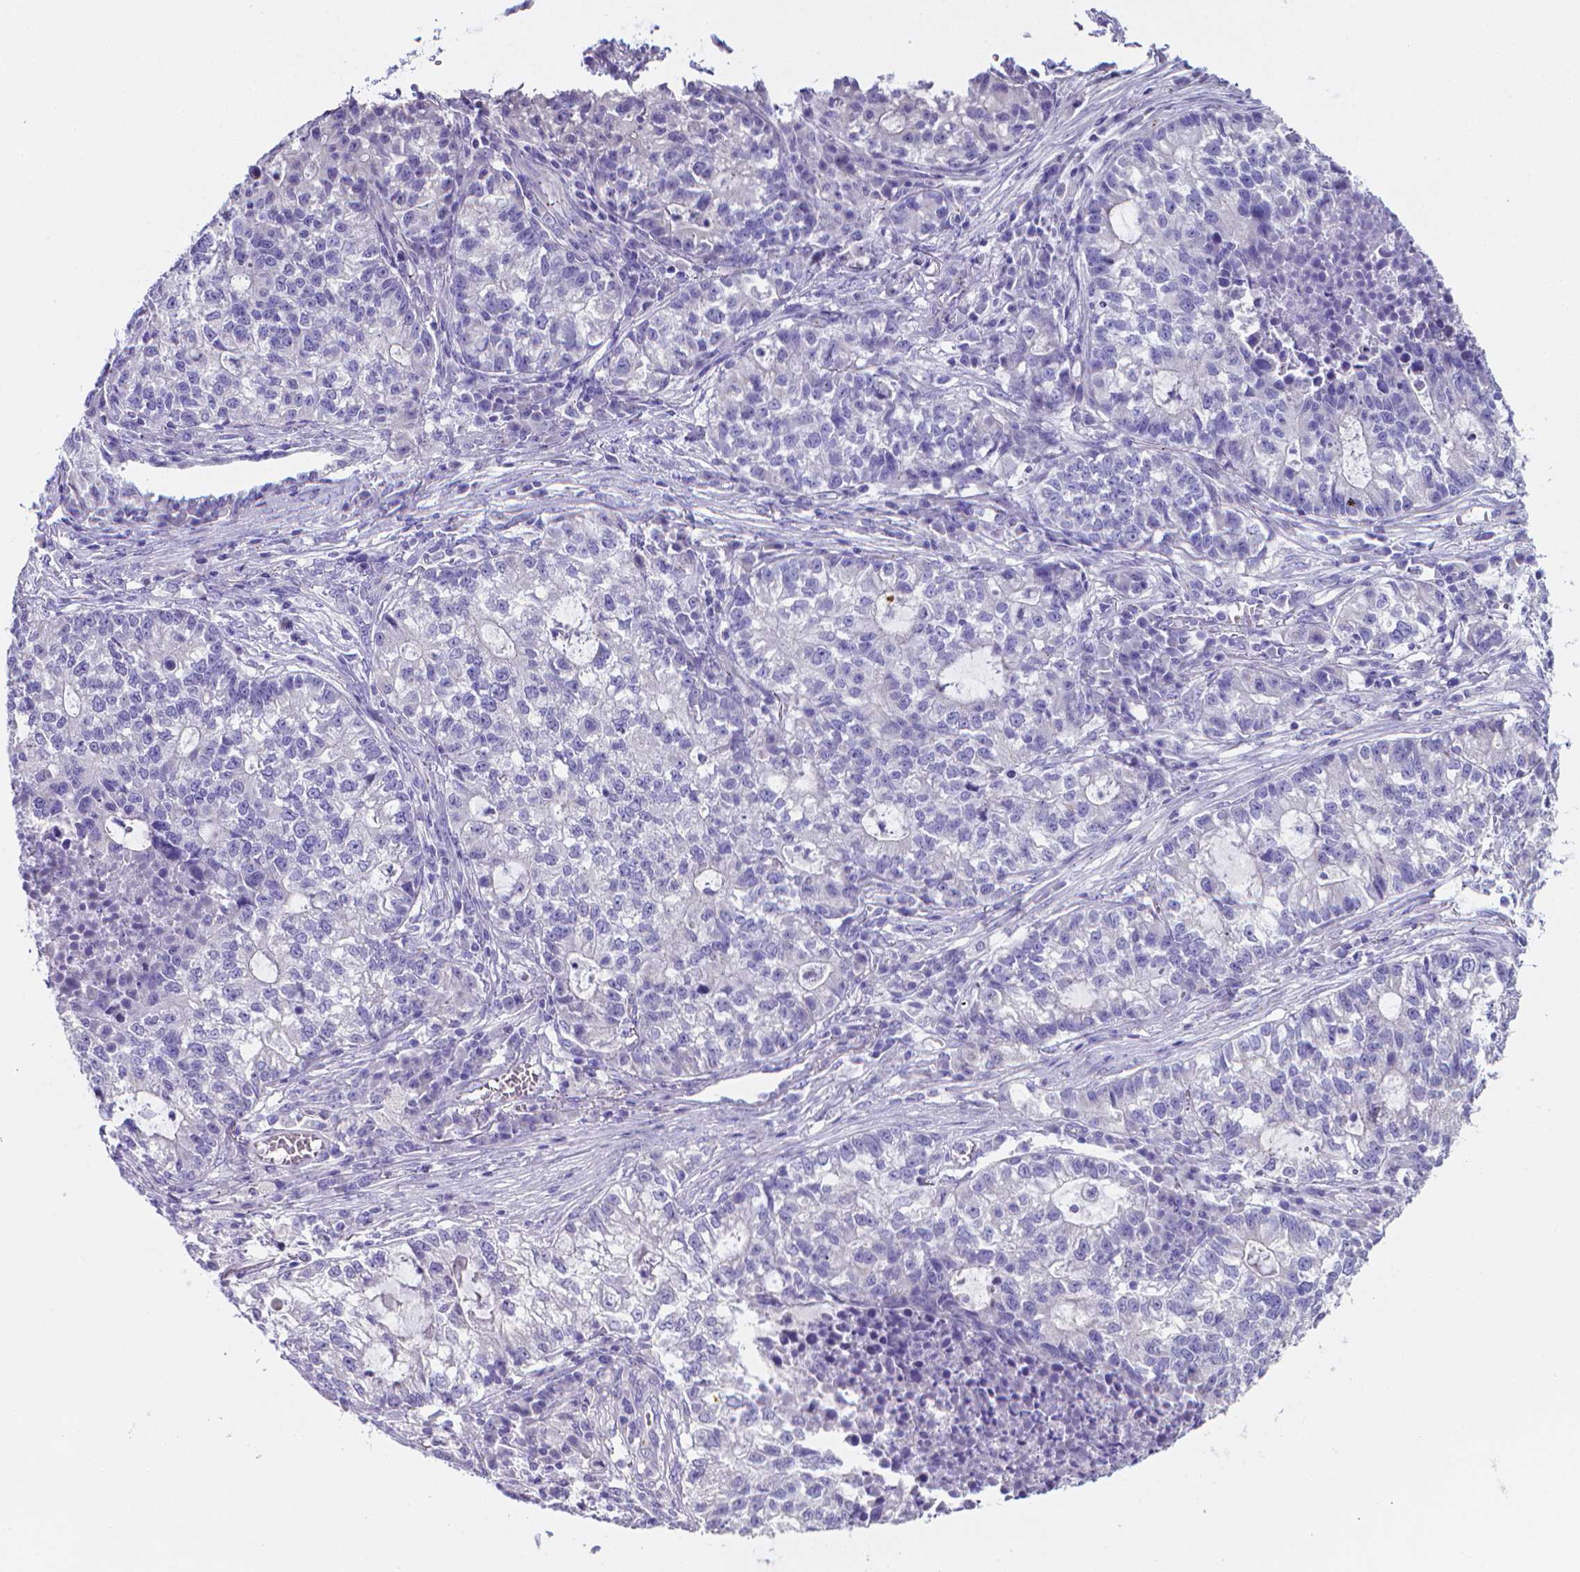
{"staining": {"intensity": "negative", "quantity": "none", "location": "none"}, "tissue": "lung cancer", "cell_type": "Tumor cells", "image_type": "cancer", "snomed": [{"axis": "morphology", "description": "Adenocarcinoma, NOS"}, {"axis": "topography", "description": "Lung"}], "caption": "Human lung adenocarcinoma stained for a protein using immunohistochemistry (IHC) displays no expression in tumor cells.", "gene": "LRRC73", "patient": {"sex": "male", "age": 57}}